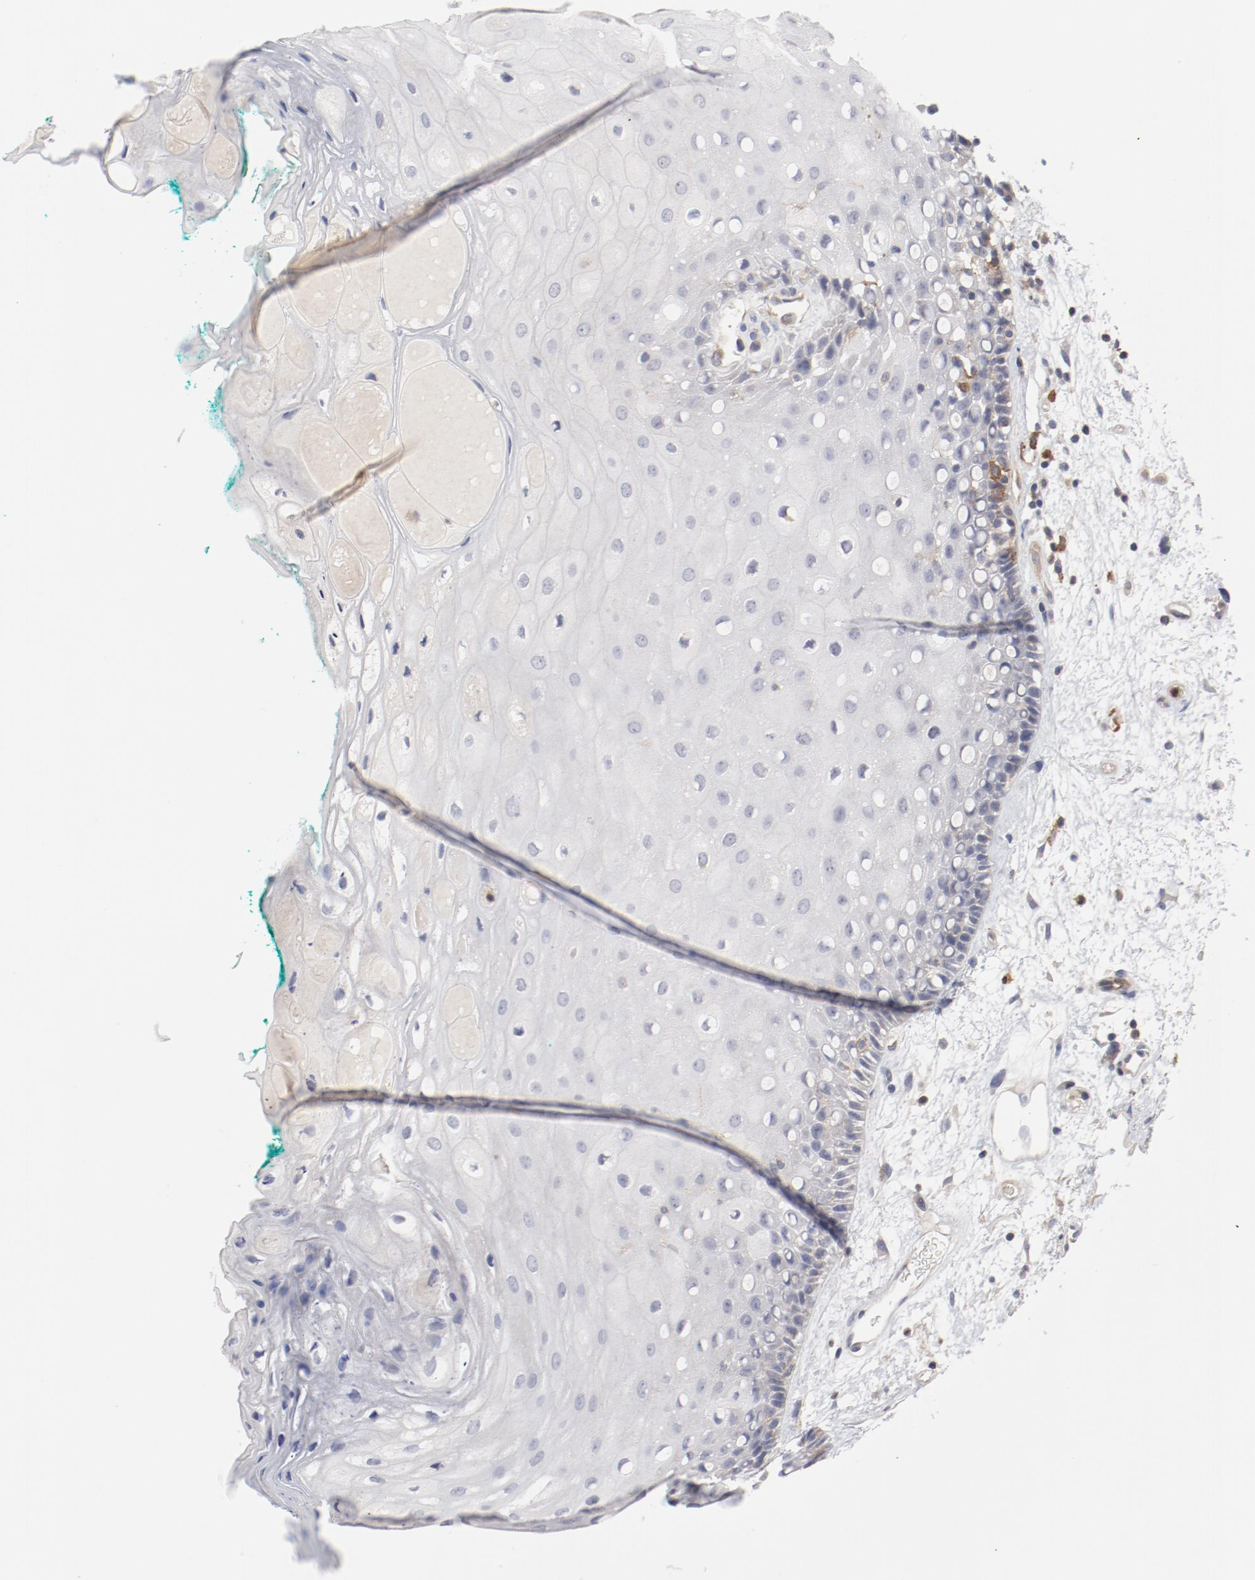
{"staining": {"intensity": "weak", "quantity": "<25%", "location": "cytoplasmic/membranous"}, "tissue": "oral mucosa", "cell_type": "Squamous epithelial cells", "image_type": "normal", "snomed": [{"axis": "morphology", "description": "Normal tissue, NOS"}, {"axis": "morphology", "description": "Squamous cell carcinoma, NOS"}, {"axis": "topography", "description": "Skeletal muscle"}, {"axis": "topography", "description": "Oral tissue"}, {"axis": "topography", "description": "Head-Neck"}], "caption": "A high-resolution image shows immunohistochemistry (IHC) staining of benign oral mucosa, which exhibits no significant expression in squamous epithelial cells.", "gene": "CBL", "patient": {"sex": "female", "age": 84}}